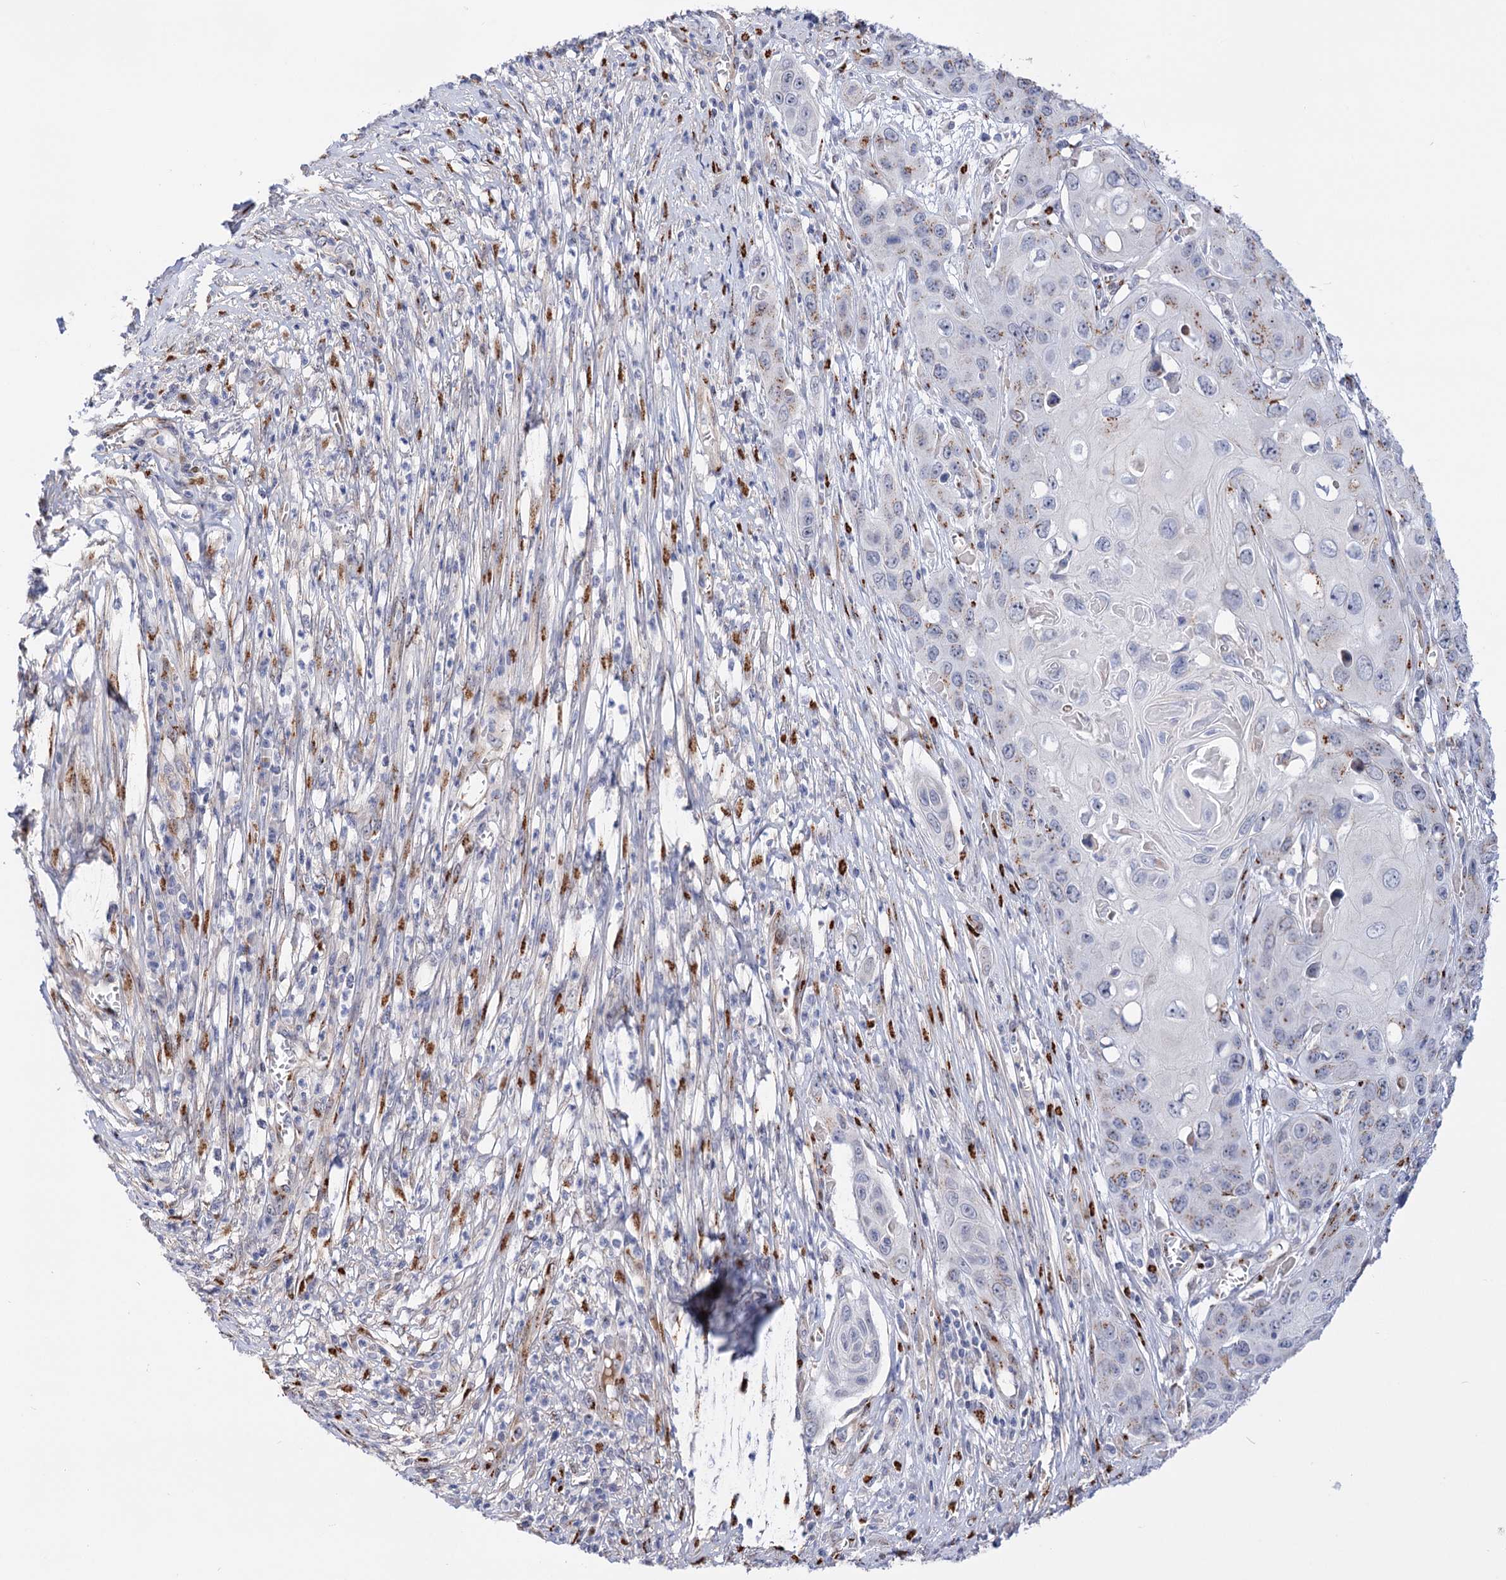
{"staining": {"intensity": "moderate", "quantity": "<25%", "location": "cytoplasmic/membranous"}, "tissue": "skin cancer", "cell_type": "Tumor cells", "image_type": "cancer", "snomed": [{"axis": "morphology", "description": "Squamous cell carcinoma, NOS"}, {"axis": "topography", "description": "Skin"}], "caption": "The histopathology image displays a brown stain indicating the presence of a protein in the cytoplasmic/membranous of tumor cells in squamous cell carcinoma (skin).", "gene": "C11orf96", "patient": {"sex": "male", "age": 55}}